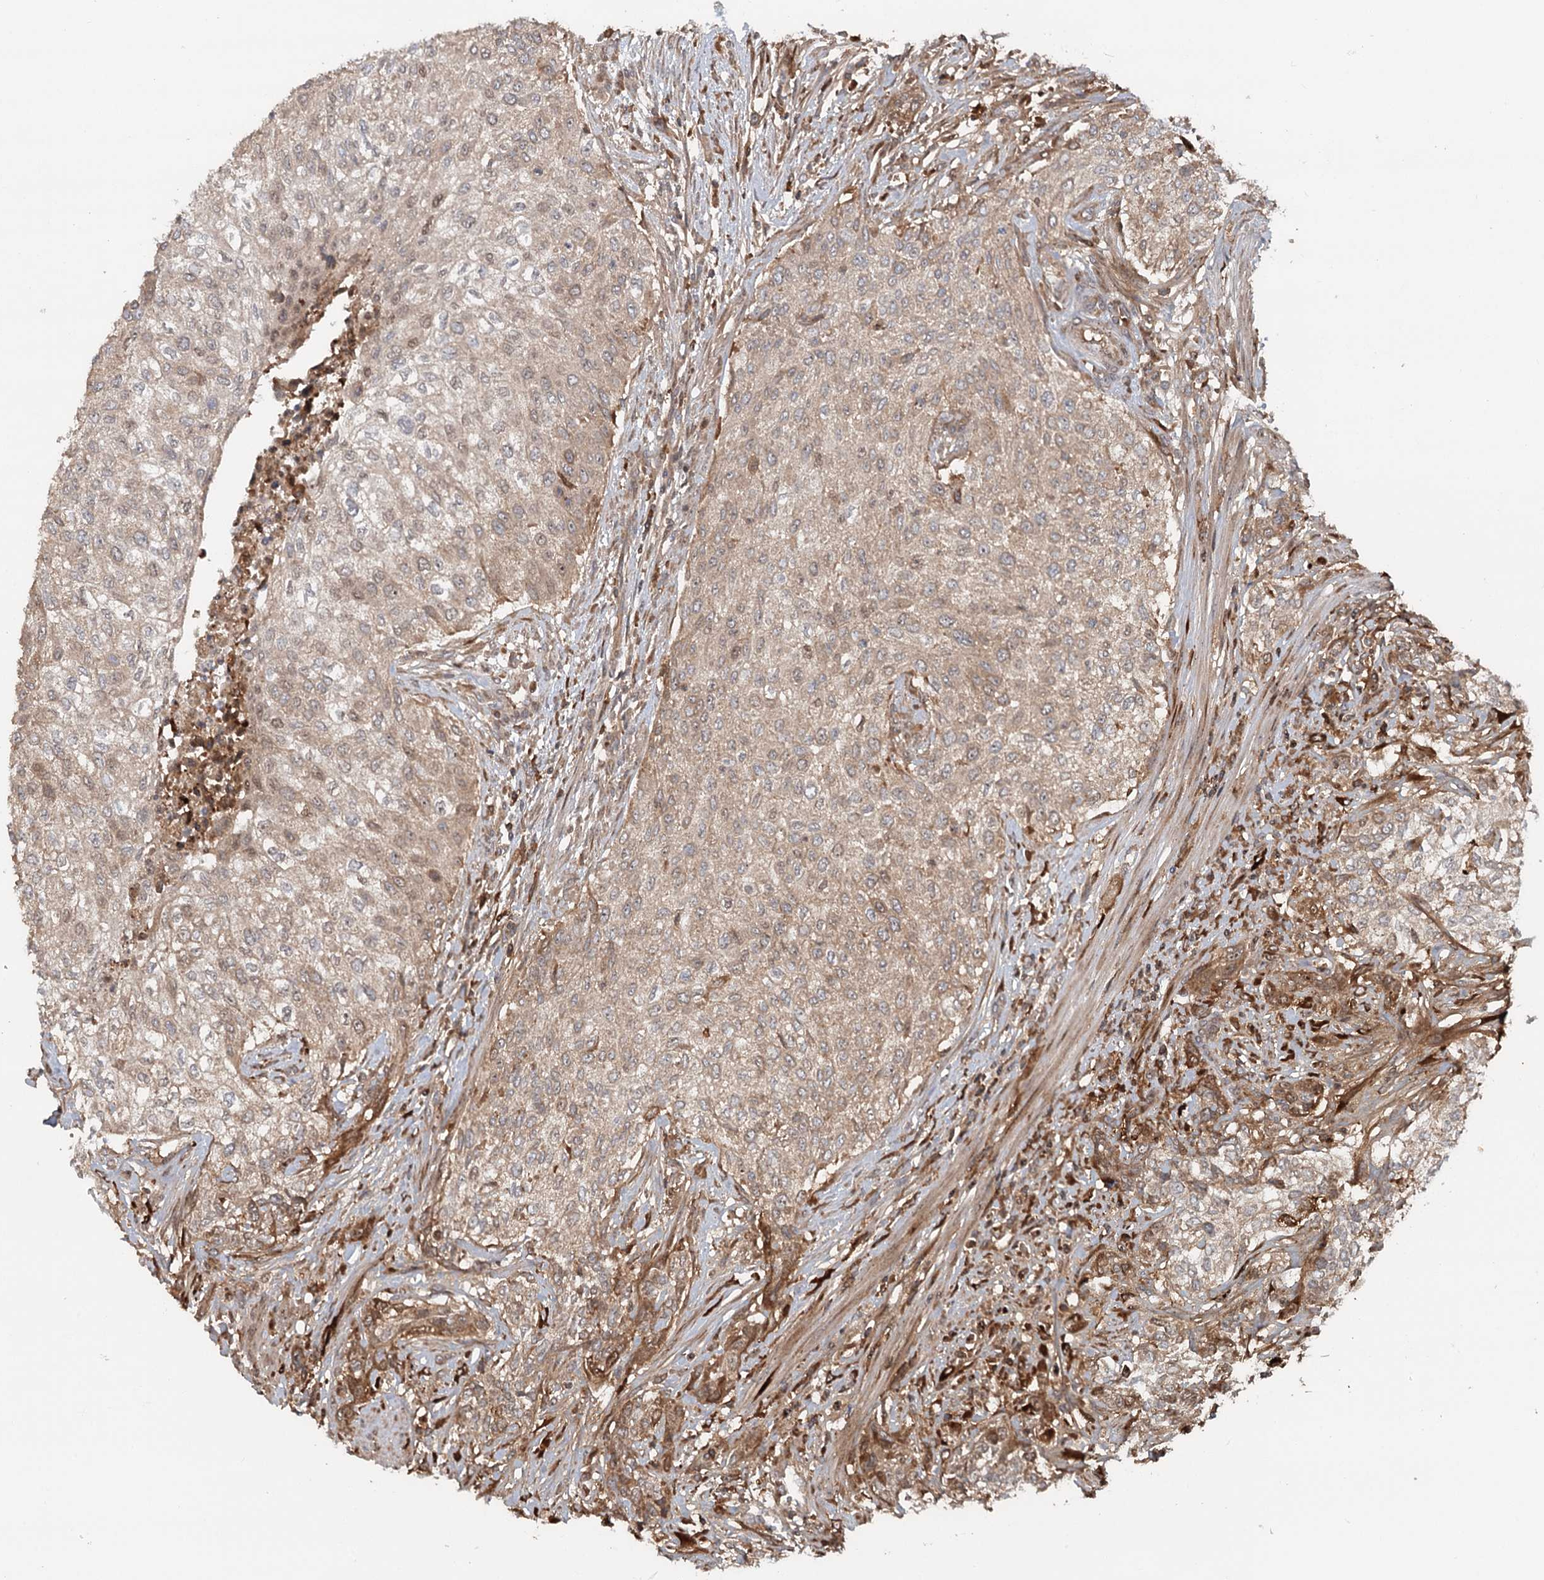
{"staining": {"intensity": "moderate", "quantity": ">75%", "location": "cytoplasmic/membranous"}, "tissue": "urothelial cancer", "cell_type": "Tumor cells", "image_type": "cancer", "snomed": [{"axis": "morphology", "description": "Normal tissue, NOS"}, {"axis": "morphology", "description": "Urothelial carcinoma, NOS"}, {"axis": "topography", "description": "Urinary bladder"}, {"axis": "topography", "description": "Peripheral nerve tissue"}], "caption": "About >75% of tumor cells in human urothelial cancer demonstrate moderate cytoplasmic/membranous protein expression as visualized by brown immunohistochemical staining.", "gene": "RNF111", "patient": {"sex": "male", "age": 35}}